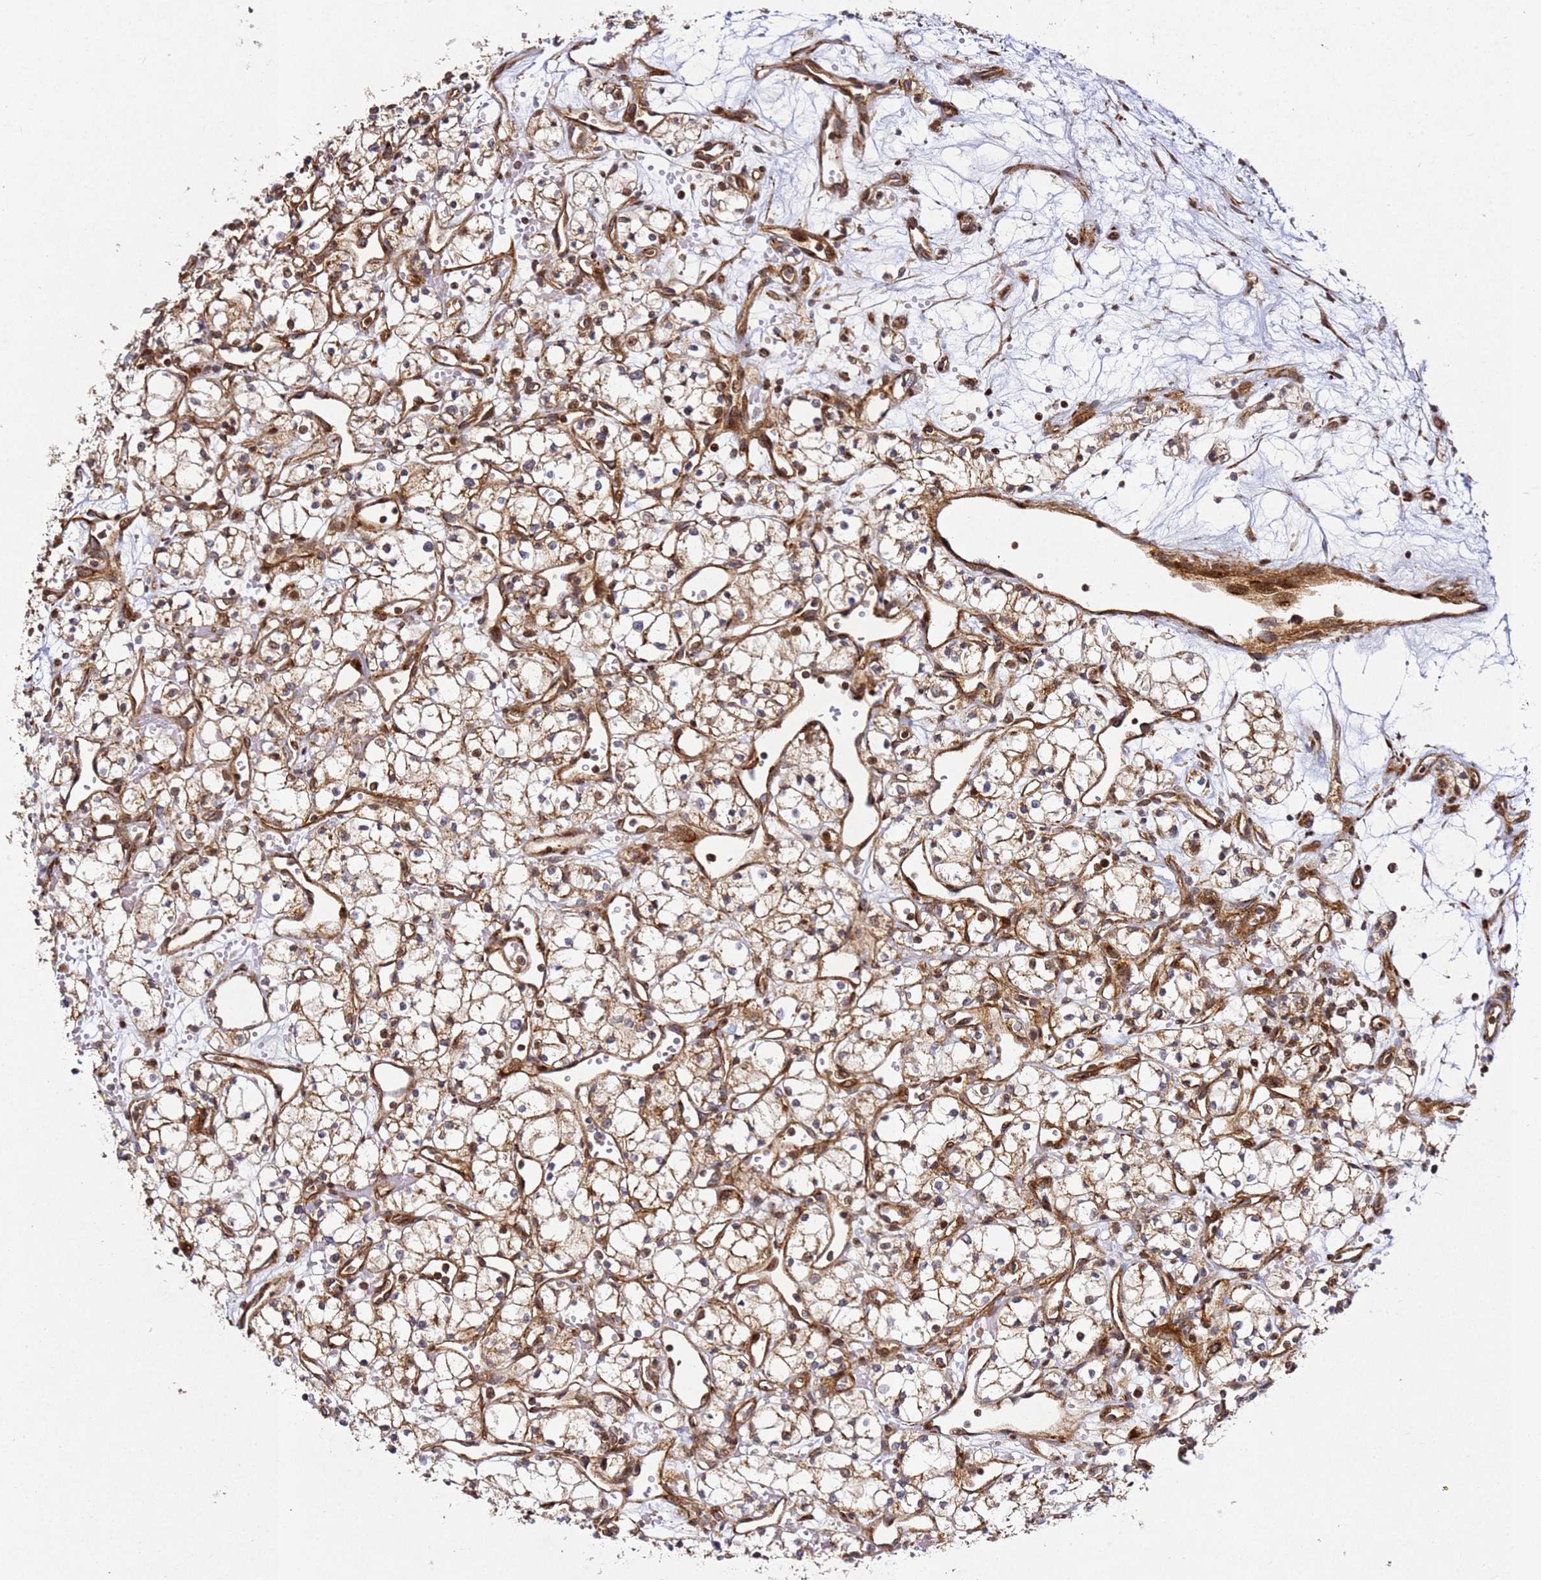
{"staining": {"intensity": "weak", "quantity": ">75%", "location": "cytoplasmic/membranous"}, "tissue": "renal cancer", "cell_type": "Tumor cells", "image_type": "cancer", "snomed": [{"axis": "morphology", "description": "Adenocarcinoma, NOS"}, {"axis": "topography", "description": "Kidney"}], "caption": "Brown immunohistochemical staining in renal cancer reveals weak cytoplasmic/membranous staining in approximately >75% of tumor cells. (DAB (3,3'-diaminobenzidine) = brown stain, brightfield microscopy at high magnification).", "gene": "ZNF296", "patient": {"sex": "male", "age": 59}}